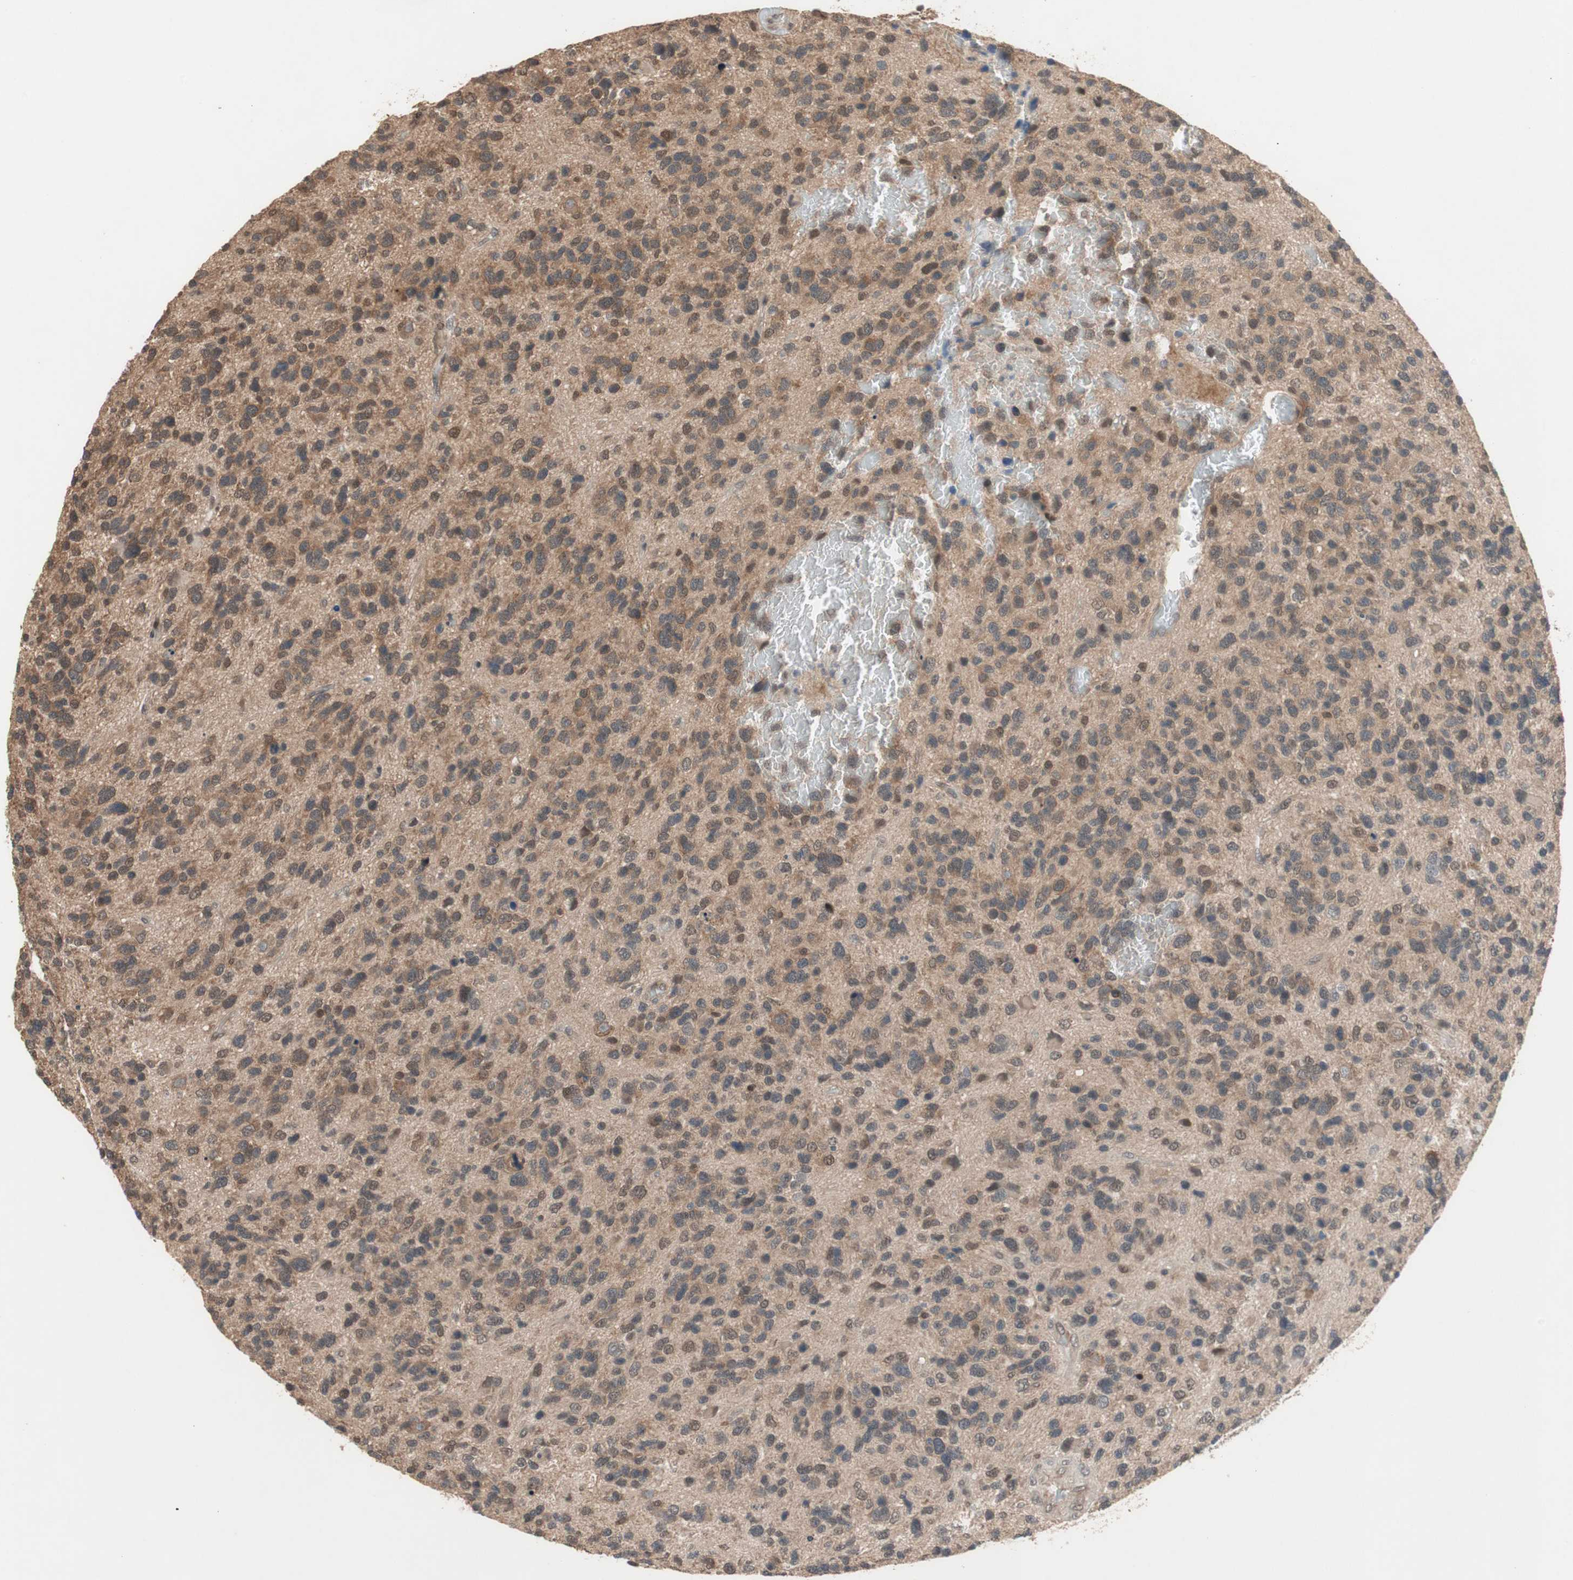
{"staining": {"intensity": "moderate", "quantity": ">75%", "location": "cytoplasmic/membranous,nuclear"}, "tissue": "glioma", "cell_type": "Tumor cells", "image_type": "cancer", "snomed": [{"axis": "morphology", "description": "Glioma, malignant, High grade"}, {"axis": "topography", "description": "Brain"}], "caption": "This is an image of IHC staining of glioma, which shows moderate expression in the cytoplasmic/membranous and nuclear of tumor cells.", "gene": "GART", "patient": {"sex": "female", "age": 58}}